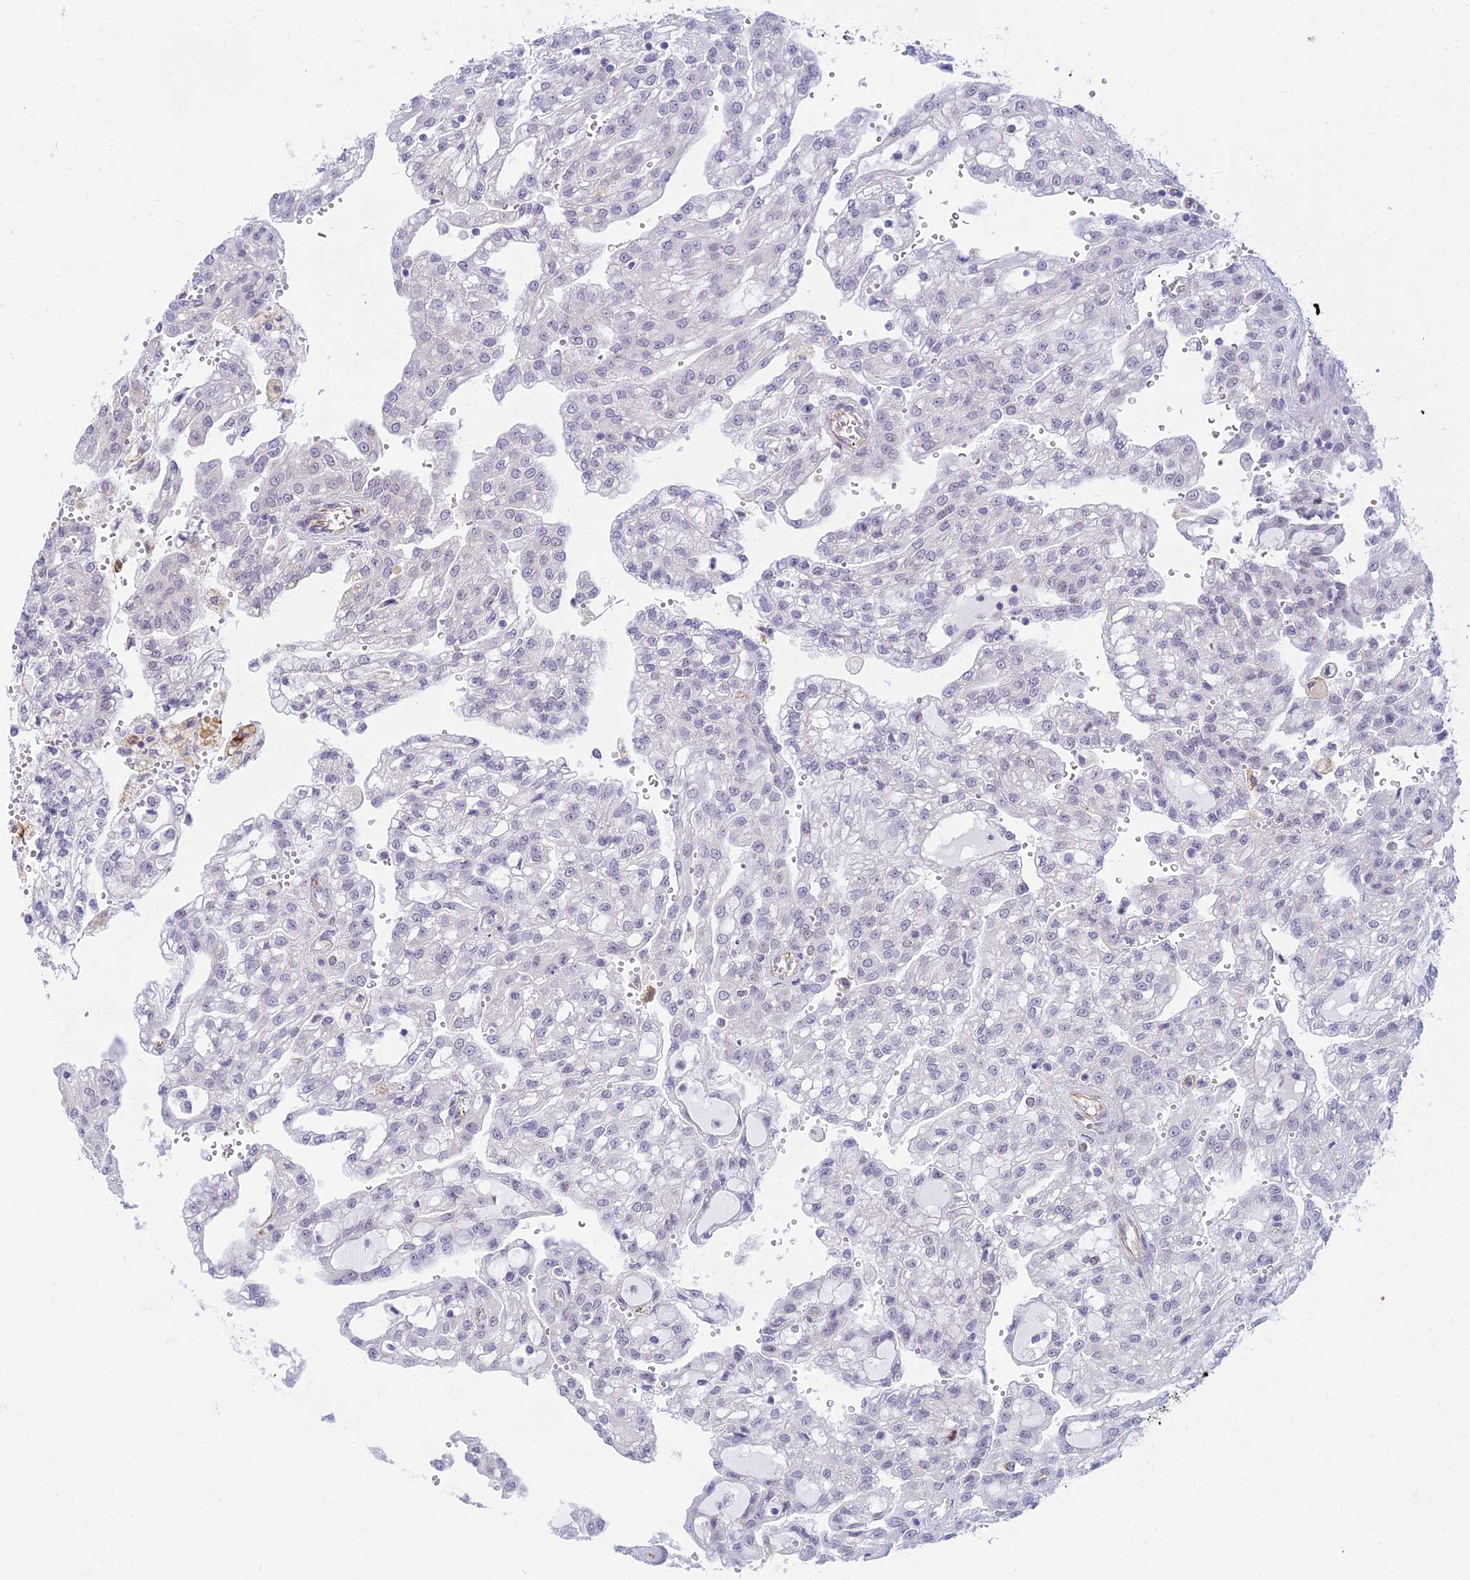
{"staining": {"intensity": "negative", "quantity": "none", "location": "none"}, "tissue": "renal cancer", "cell_type": "Tumor cells", "image_type": "cancer", "snomed": [{"axis": "morphology", "description": "Adenocarcinoma, NOS"}, {"axis": "topography", "description": "Kidney"}], "caption": "A high-resolution histopathology image shows IHC staining of renal adenocarcinoma, which exhibits no significant positivity in tumor cells.", "gene": "SAPCD2", "patient": {"sex": "male", "age": 63}}